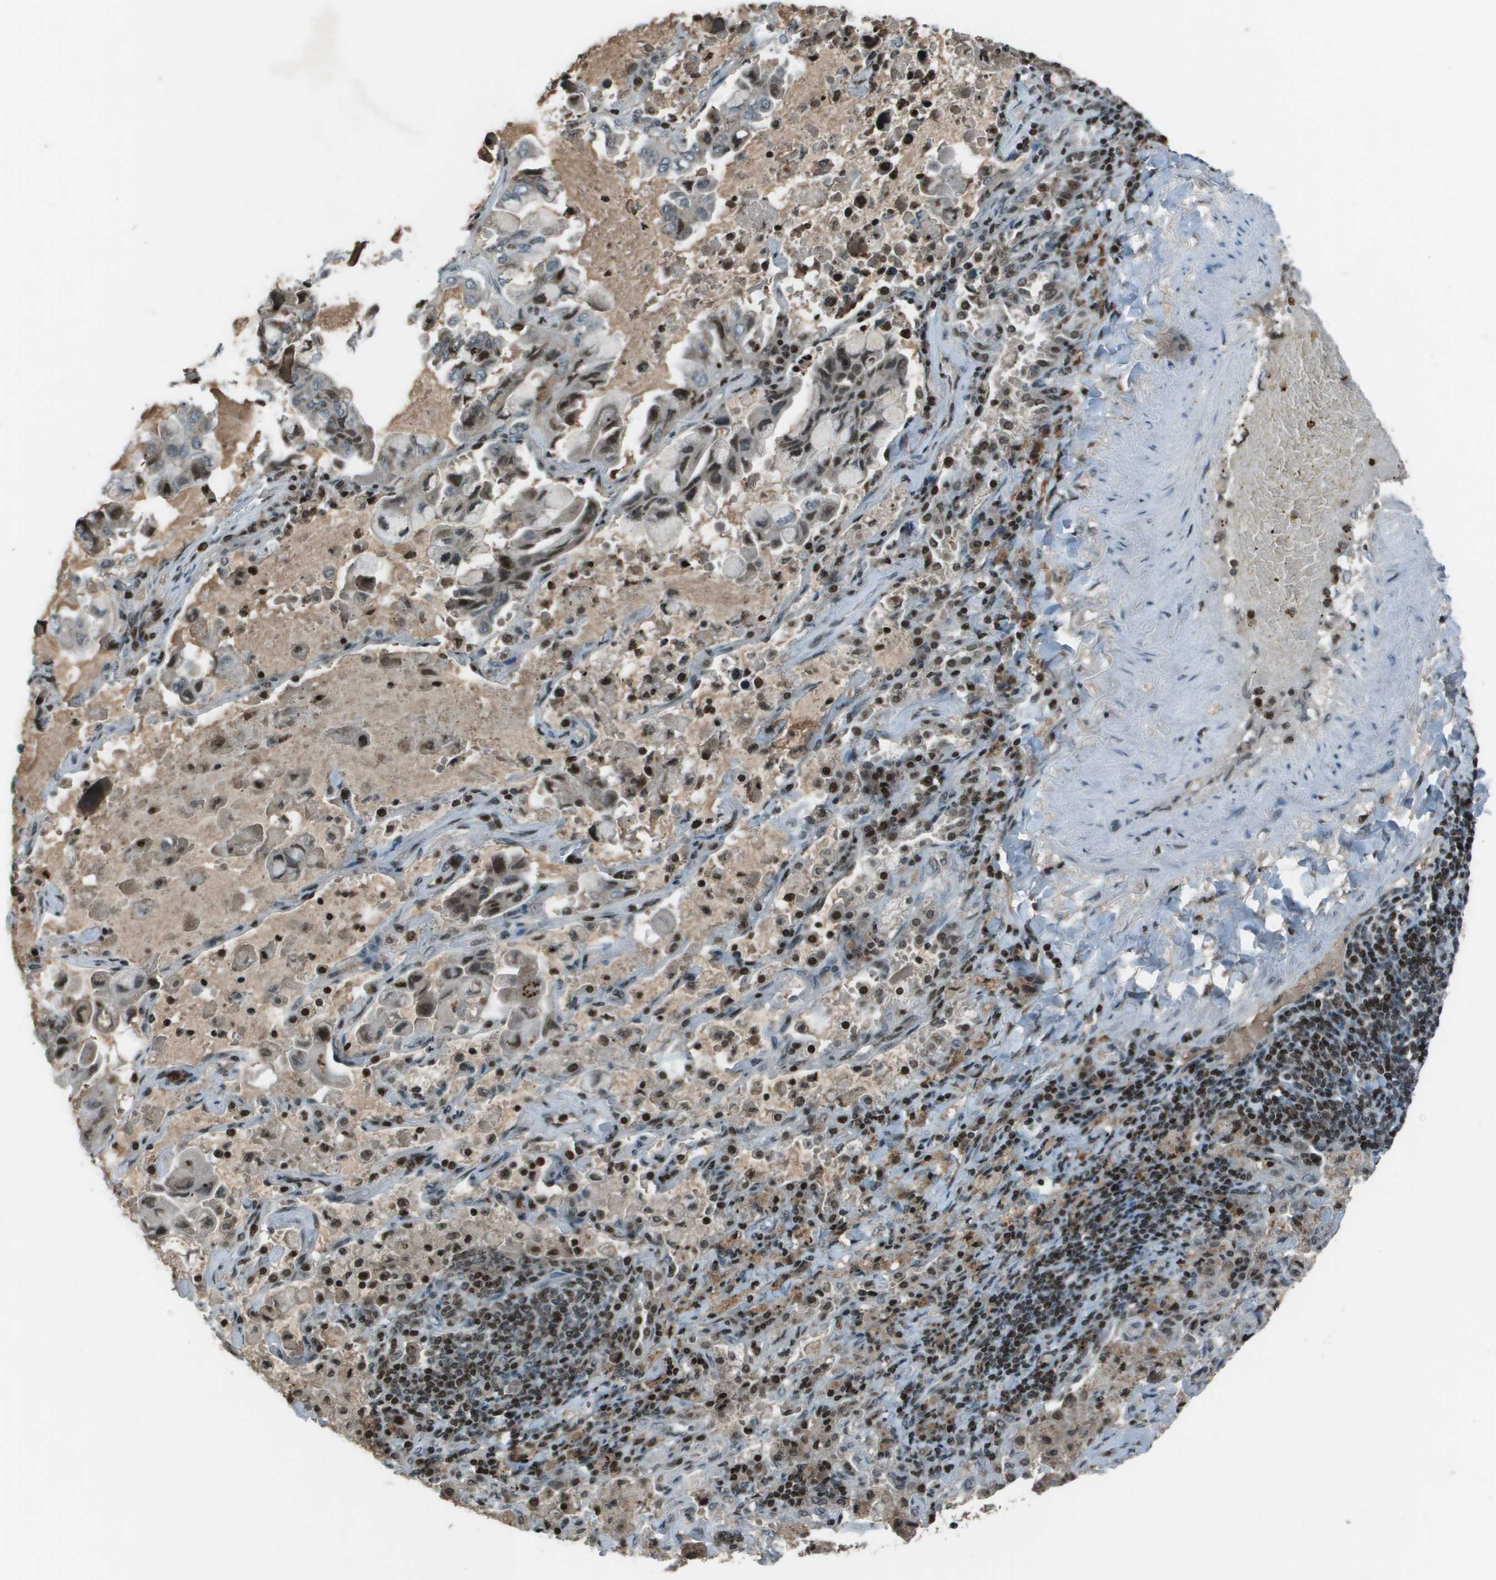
{"staining": {"intensity": "weak", "quantity": "<25%", "location": "nuclear"}, "tissue": "lung cancer", "cell_type": "Tumor cells", "image_type": "cancer", "snomed": [{"axis": "morphology", "description": "Adenocarcinoma, NOS"}, {"axis": "topography", "description": "Lung"}], "caption": "The micrograph exhibits no staining of tumor cells in lung cancer. (DAB (3,3'-diaminobenzidine) IHC with hematoxylin counter stain).", "gene": "CXCL12", "patient": {"sex": "male", "age": 64}}